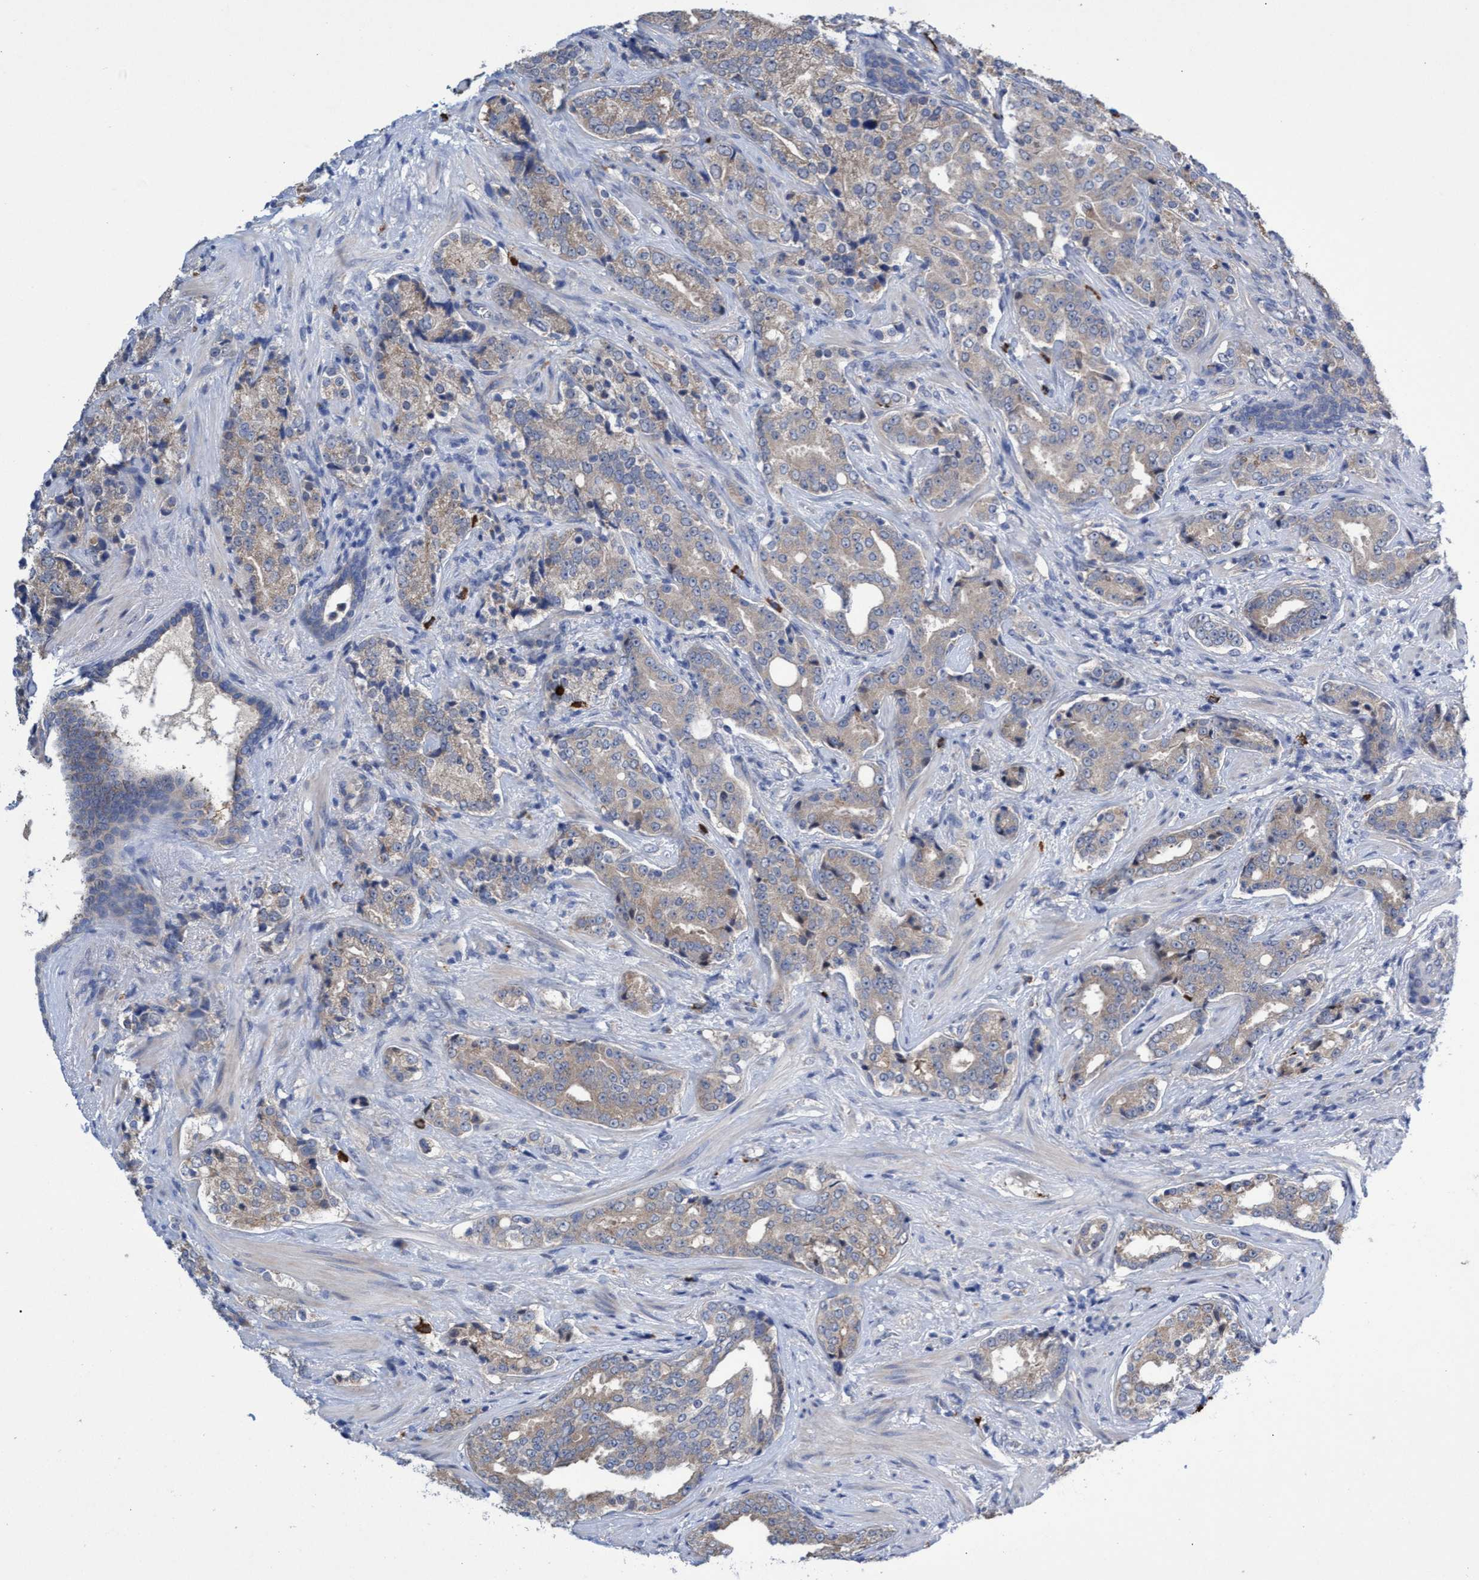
{"staining": {"intensity": "weak", "quantity": "25%-75%", "location": "cytoplasmic/membranous"}, "tissue": "prostate cancer", "cell_type": "Tumor cells", "image_type": "cancer", "snomed": [{"axis": "morphology", "description": "Adenocarcinoma, High grade"}, {"axis": "topography", "description": "Prostate"}], "caption": "This is an image of immunohistochemistry staining of prostate cancer, which shows weak staining in the cytoplasmic/membranous of tumor cells.", "gene": "SVEP1", "patient": {"sex": "male", "age": 71}}